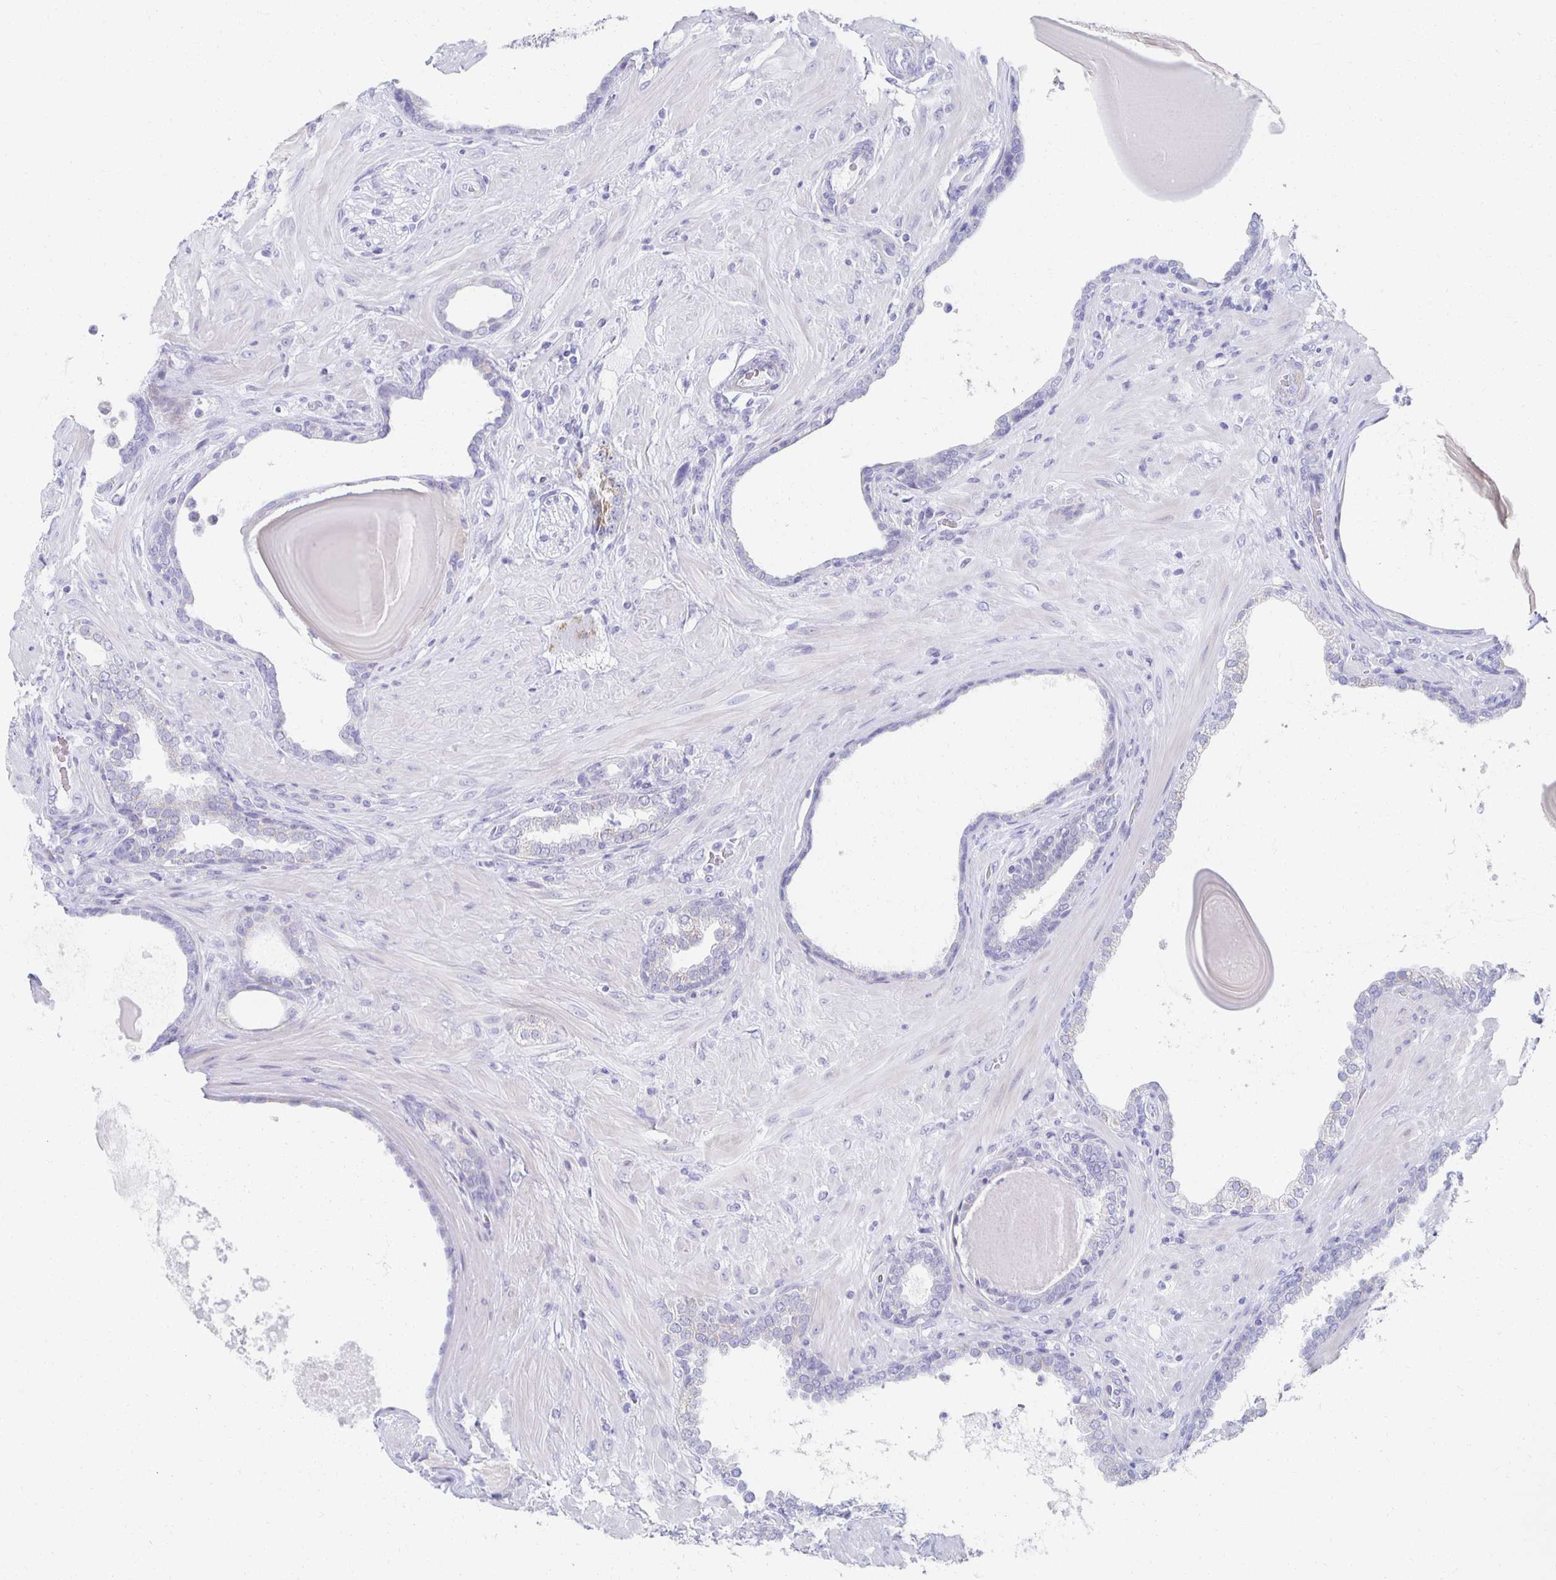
{"staining": {"intensity": "weak", "quantity": "<25%", "location": "cytoplasmic/membranous"}, "tissue": "prostate cancer", "cell_type": "Tumor cells", "image_type": "cancer", "snomed": [{"axis": "morphology", "description": "Adenocarcinoma, High grade"}, {"axis": "topography", "description": "Prostate"}], "caption": "Immunohistochemical staining of human prostate cancer reveals no significant expression in tumor cells.", "gene": "TEX44", "patient": {"sex": "male", "age": 62}}